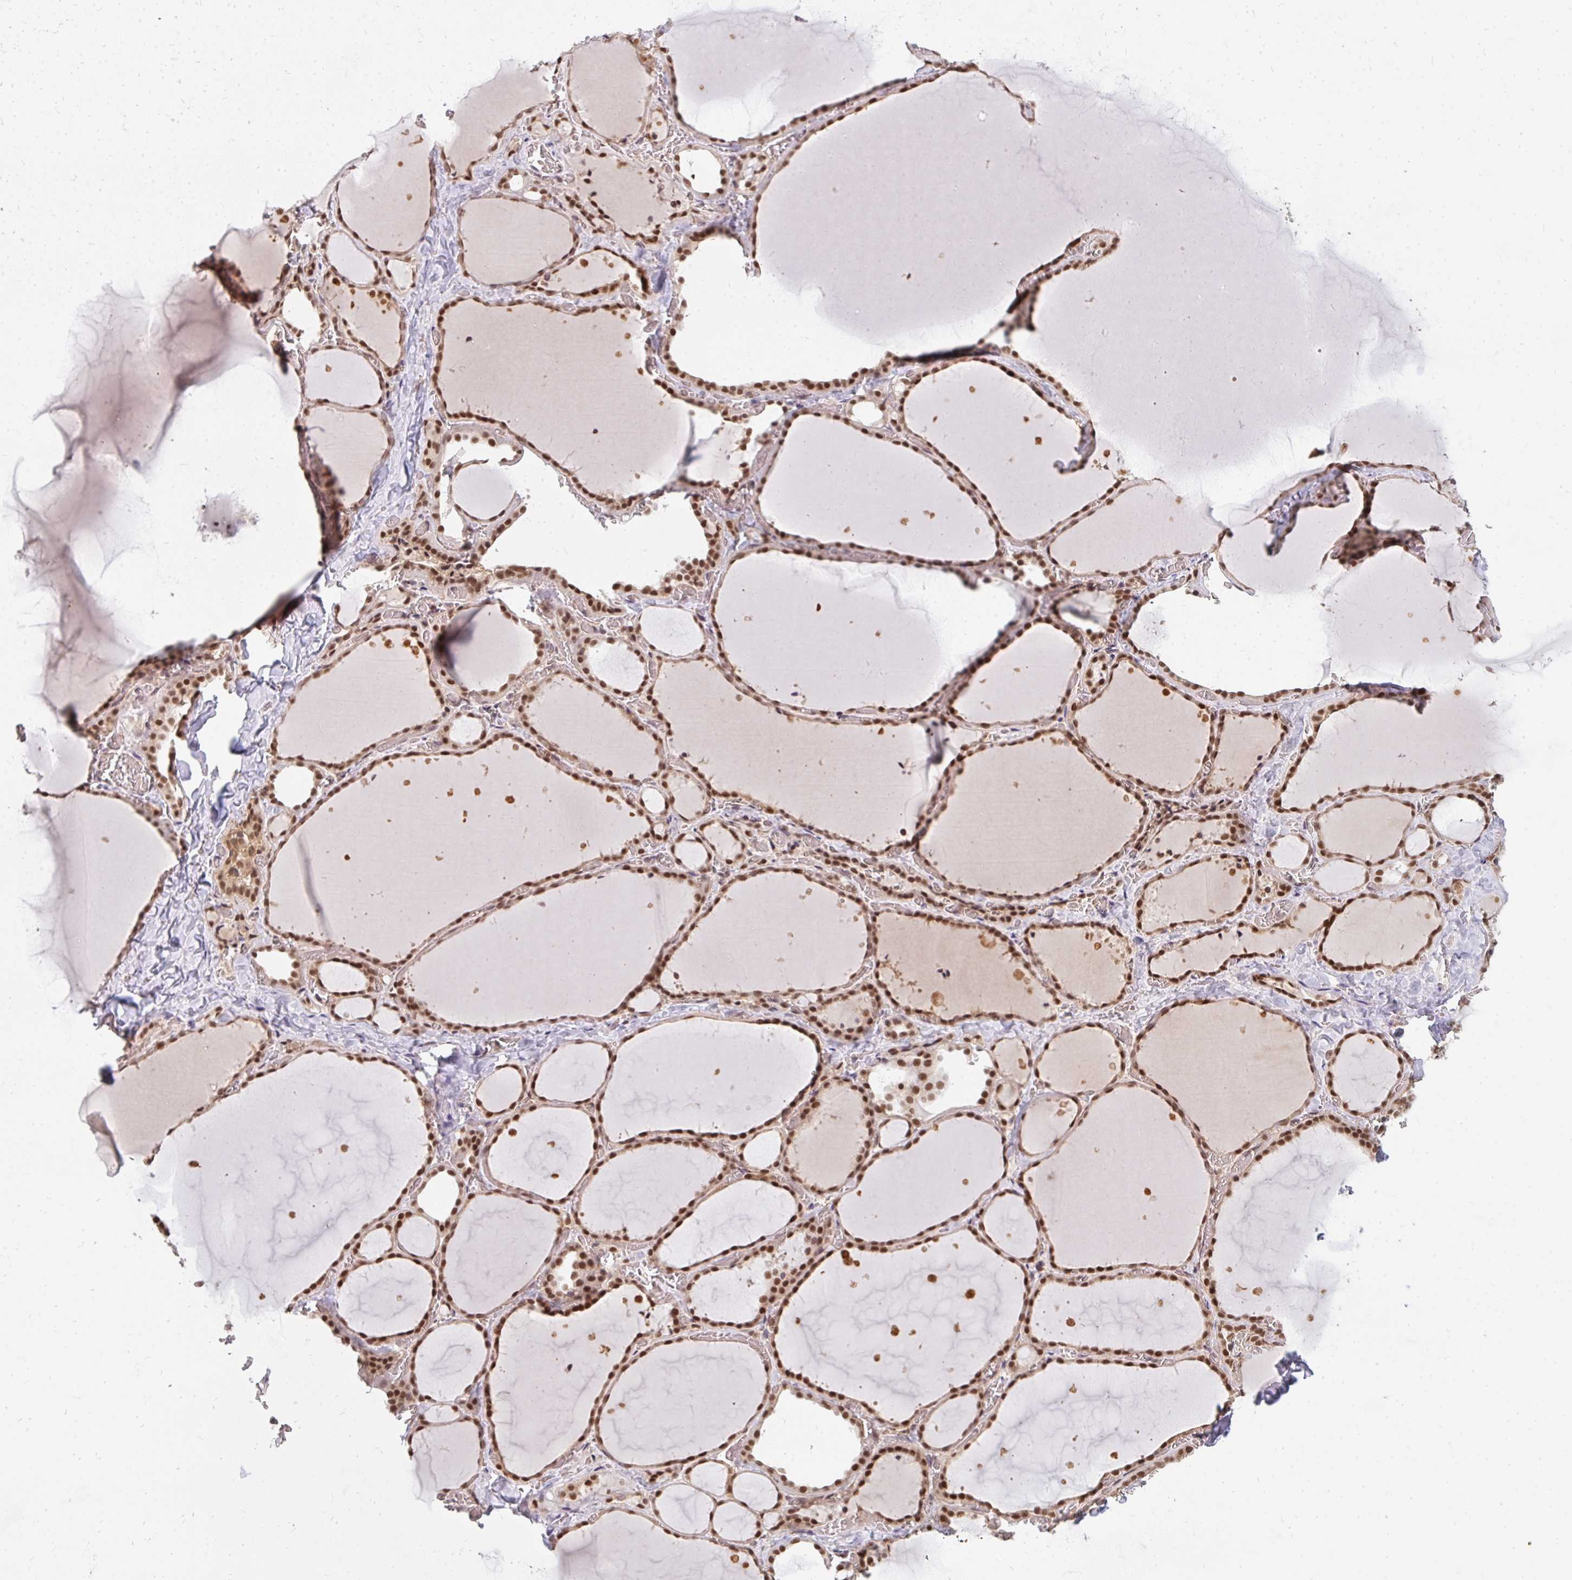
{"staining": {"intensity": "strong", "quantity": ">75%", "location": "nuclear"}, "tissue": "thyroid gland", "cell_type": "Glandular cells", "image_type": "normal", "snomed": [{"axis": "morphology", "description": "Normal tissue, NOS"}, {"axis": "topography", "description": "Thyroid gland"}], "caption": "IHC image of benign thyroid gland: human thyroid gland stained using immunohistochemistry exhibits high levels of strong protein expression localized specifically in the nuclear of glandular cells, appearing as a nuclear brown color.", "gene": "GTF3C6", "patient": {"sex": "female", "age": 36}}